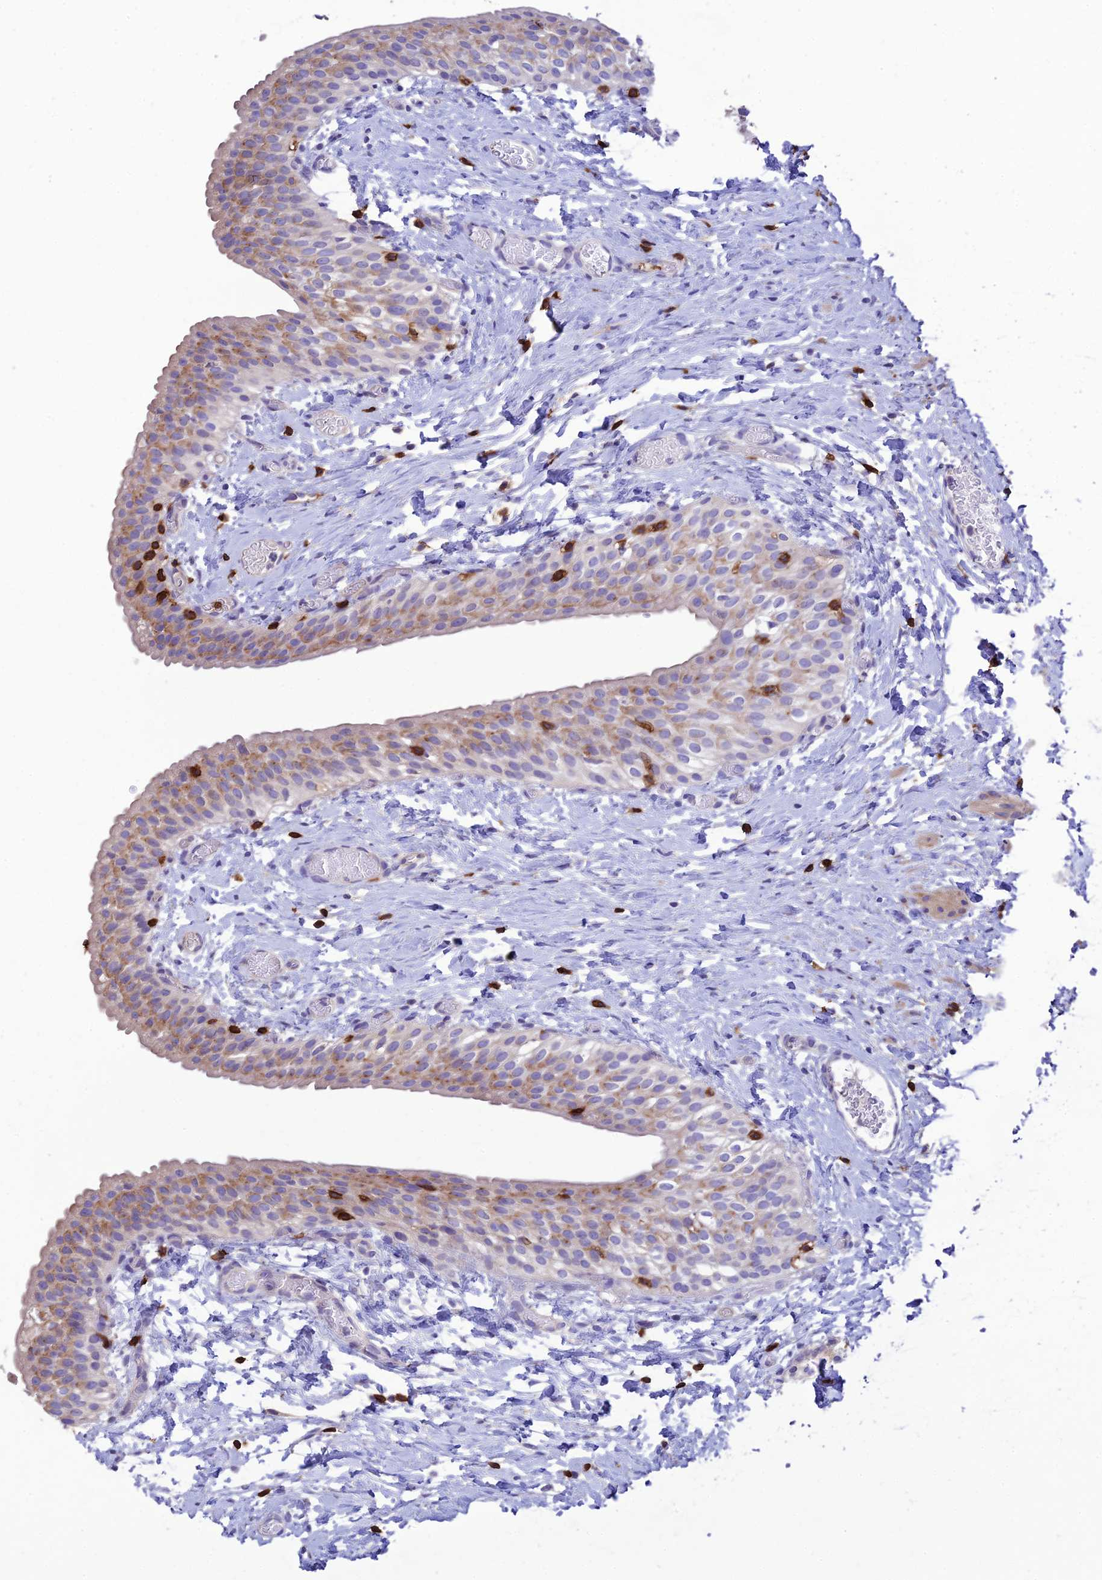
{"staining": {"intensity": "weak", "quantity": "25%-75%", "location": "cytoplasmic/membranous"}, "tissue": "urinary bladder", "cell_type": "Urothelial cells", "image_type": "normal", "snomed": [{"axis": "morphology", "description": "Normal tissue, NOS"}, {"axis": "topography", "description": "Urinary bladder"}], "caption": "Immunohistochemical staining of benign human urinary bladder demonstrates weak cytoplasmic/membranous protein positivity in approximately 25%-75% of urothelial cells.", "gene": "PTPRCAP", "patient": {"sex": "male", "age": 1}}